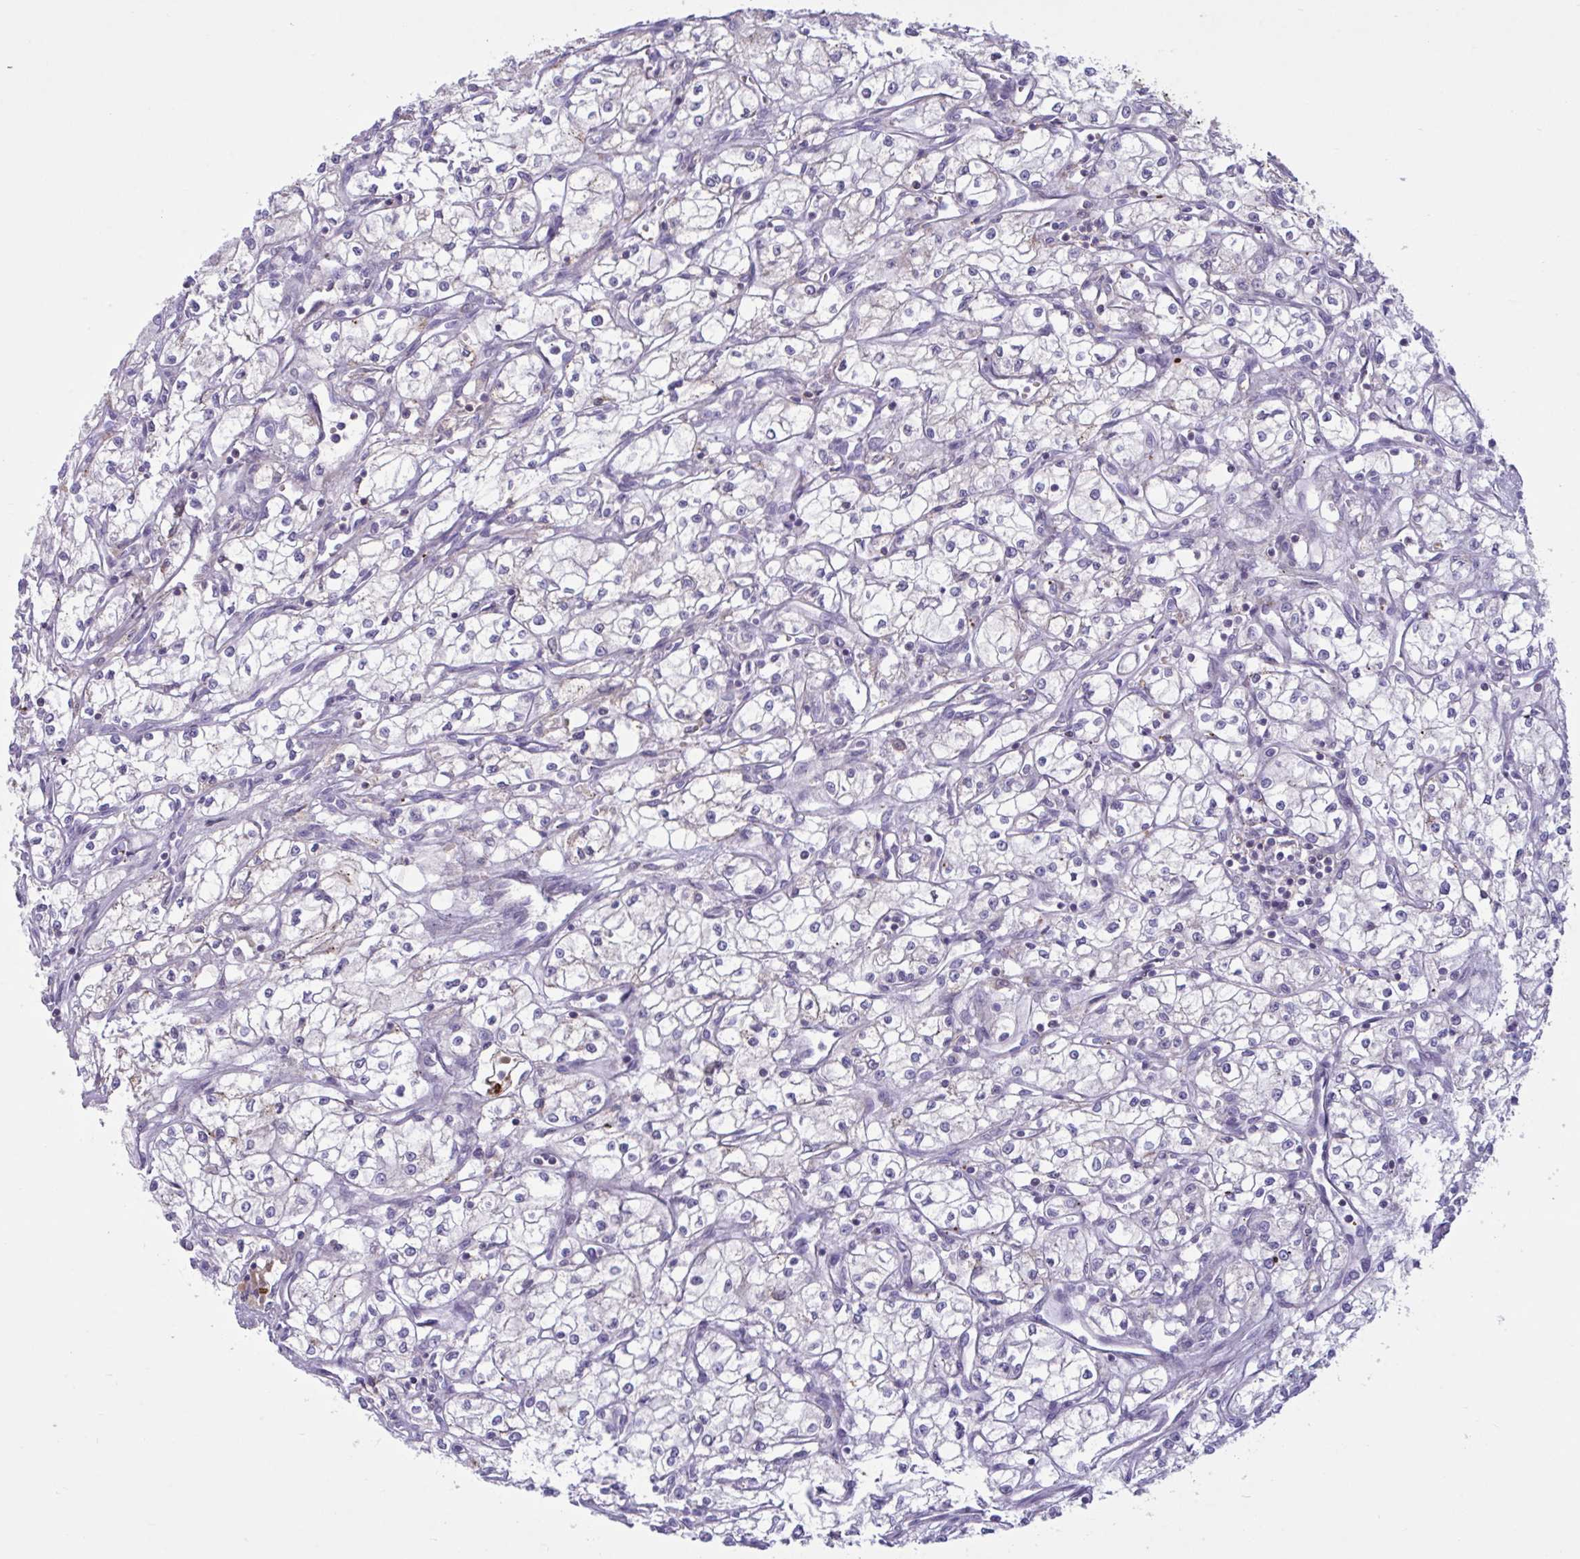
{"staining": {"intensity": "negative", "quantity": "none", "location": "none"}, "tissue": "renal cancer", "cell_type": "Tumor cells", "image_type": "cancer", "snomed": [{"axis": "morphology", "description": "Adenocarcinoma, NOS"}, {"axis": "topography", "description": "Kidney"}], "caption": "DAB immunohistochemical staining of renal cancer demonstrates no significant staining in tumor cells. (Brightfield microscopy of DAB immunohistochemistry (IHC) at high magnification).", "gene": "IL1R1", "patient": {"sex": "male", "age": 59}}